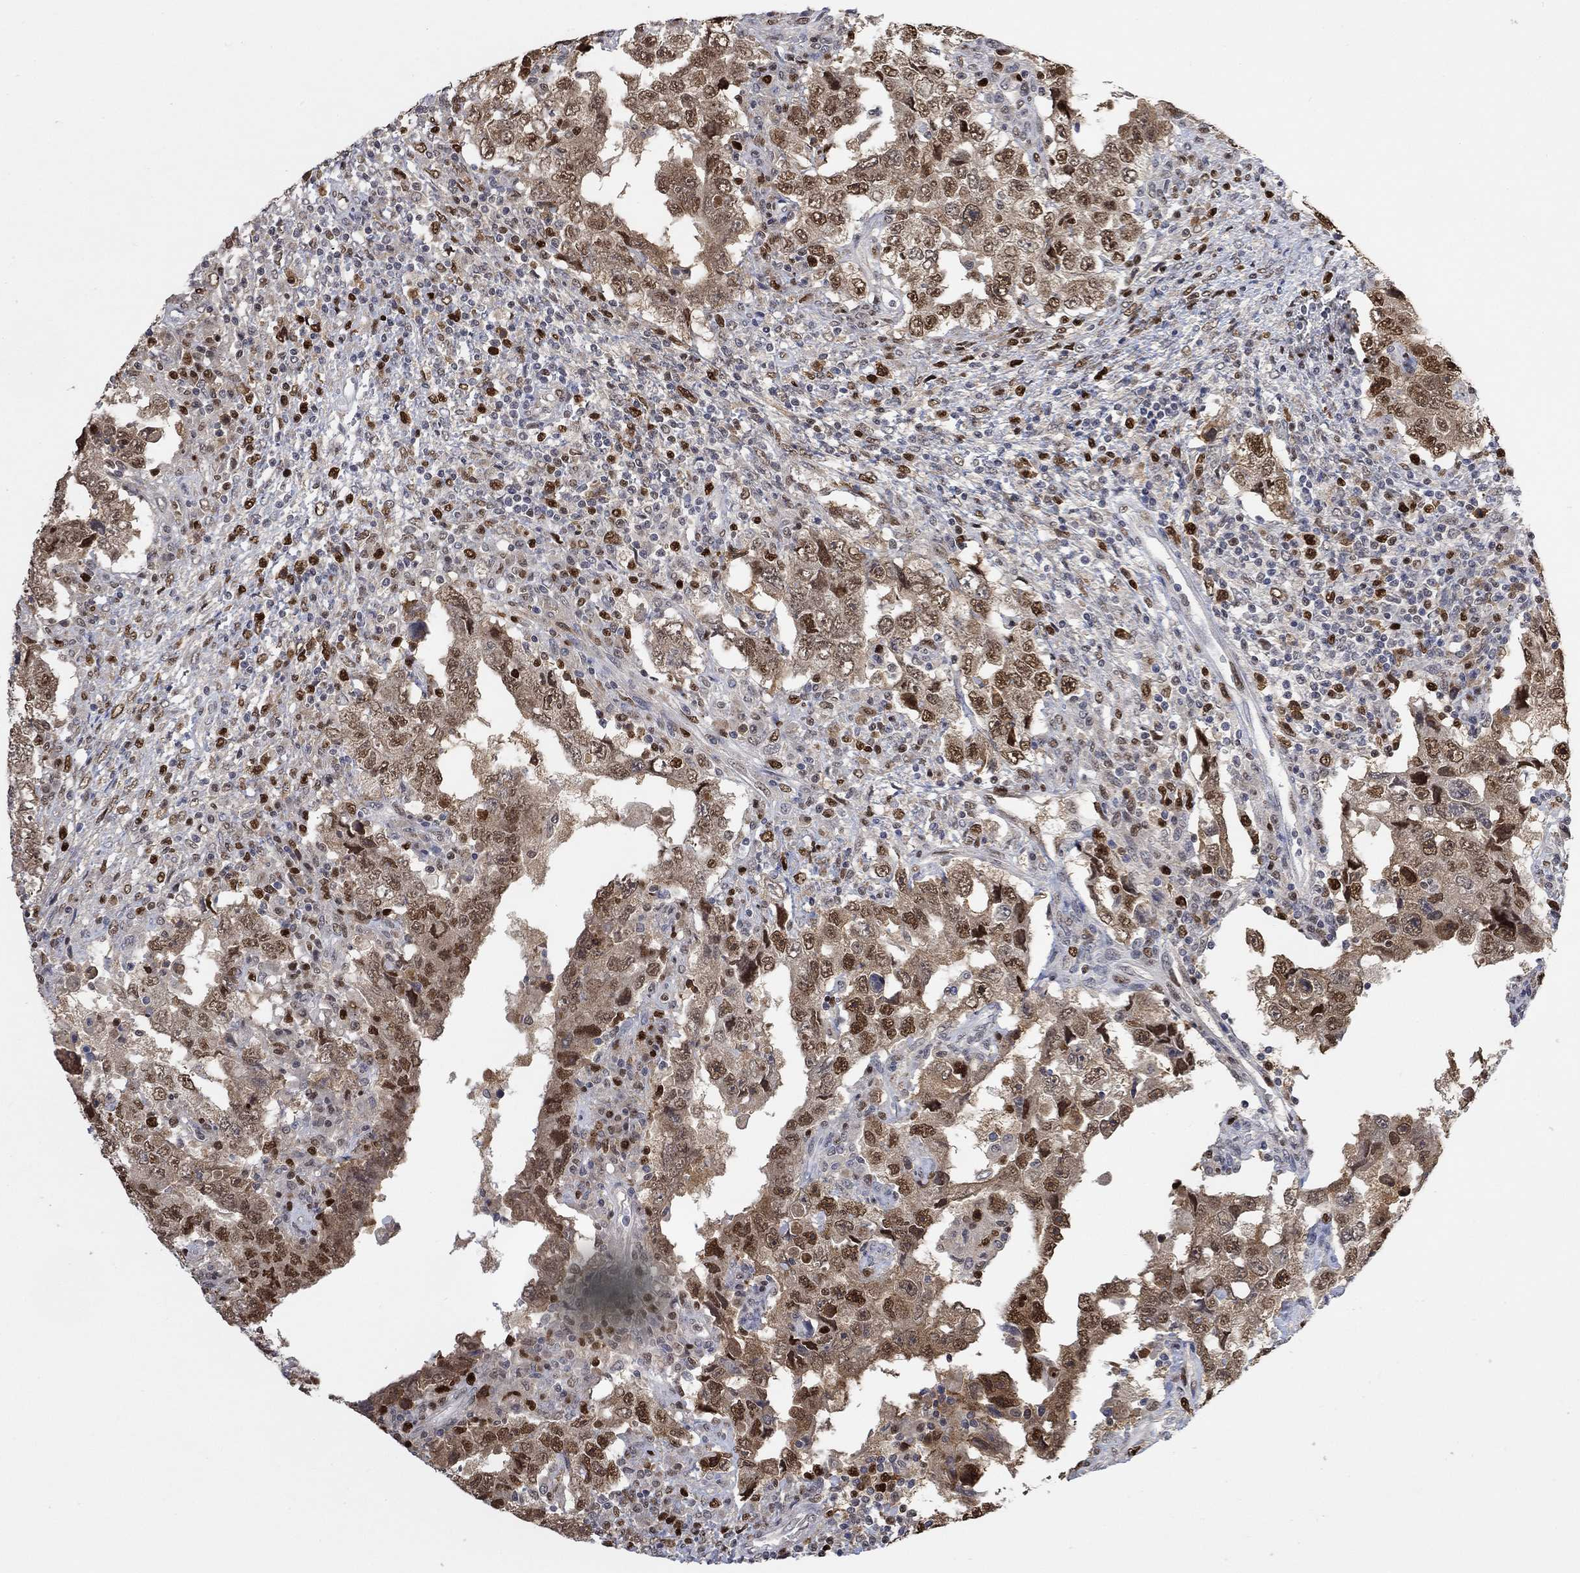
{"staining": {"intensity": "moderate", "quantity": ">75%", "location": "cytoplasmic/membranous,nuclear"}, "tissue": "testis cancer", "cell_type": "Tumor cells", "image_type": "cancer", "snomed": [{"axis": "morphology", "description": "Carcinoma, Embryonal, NOS"}, {"axis": "topography", "description": "Testis"}], "caption": "Immunohistochemical staining of human testis embryonal carcinoma demonstrates medium levels of moderate cytoplasmic/membranous and nuclear protein positivity in approximately >75% of tumor cells. (IHC, brightfield microscopy, high magnification).", "gene": "RAD54L2", "patient": {"sex": "male", "age": 26}}